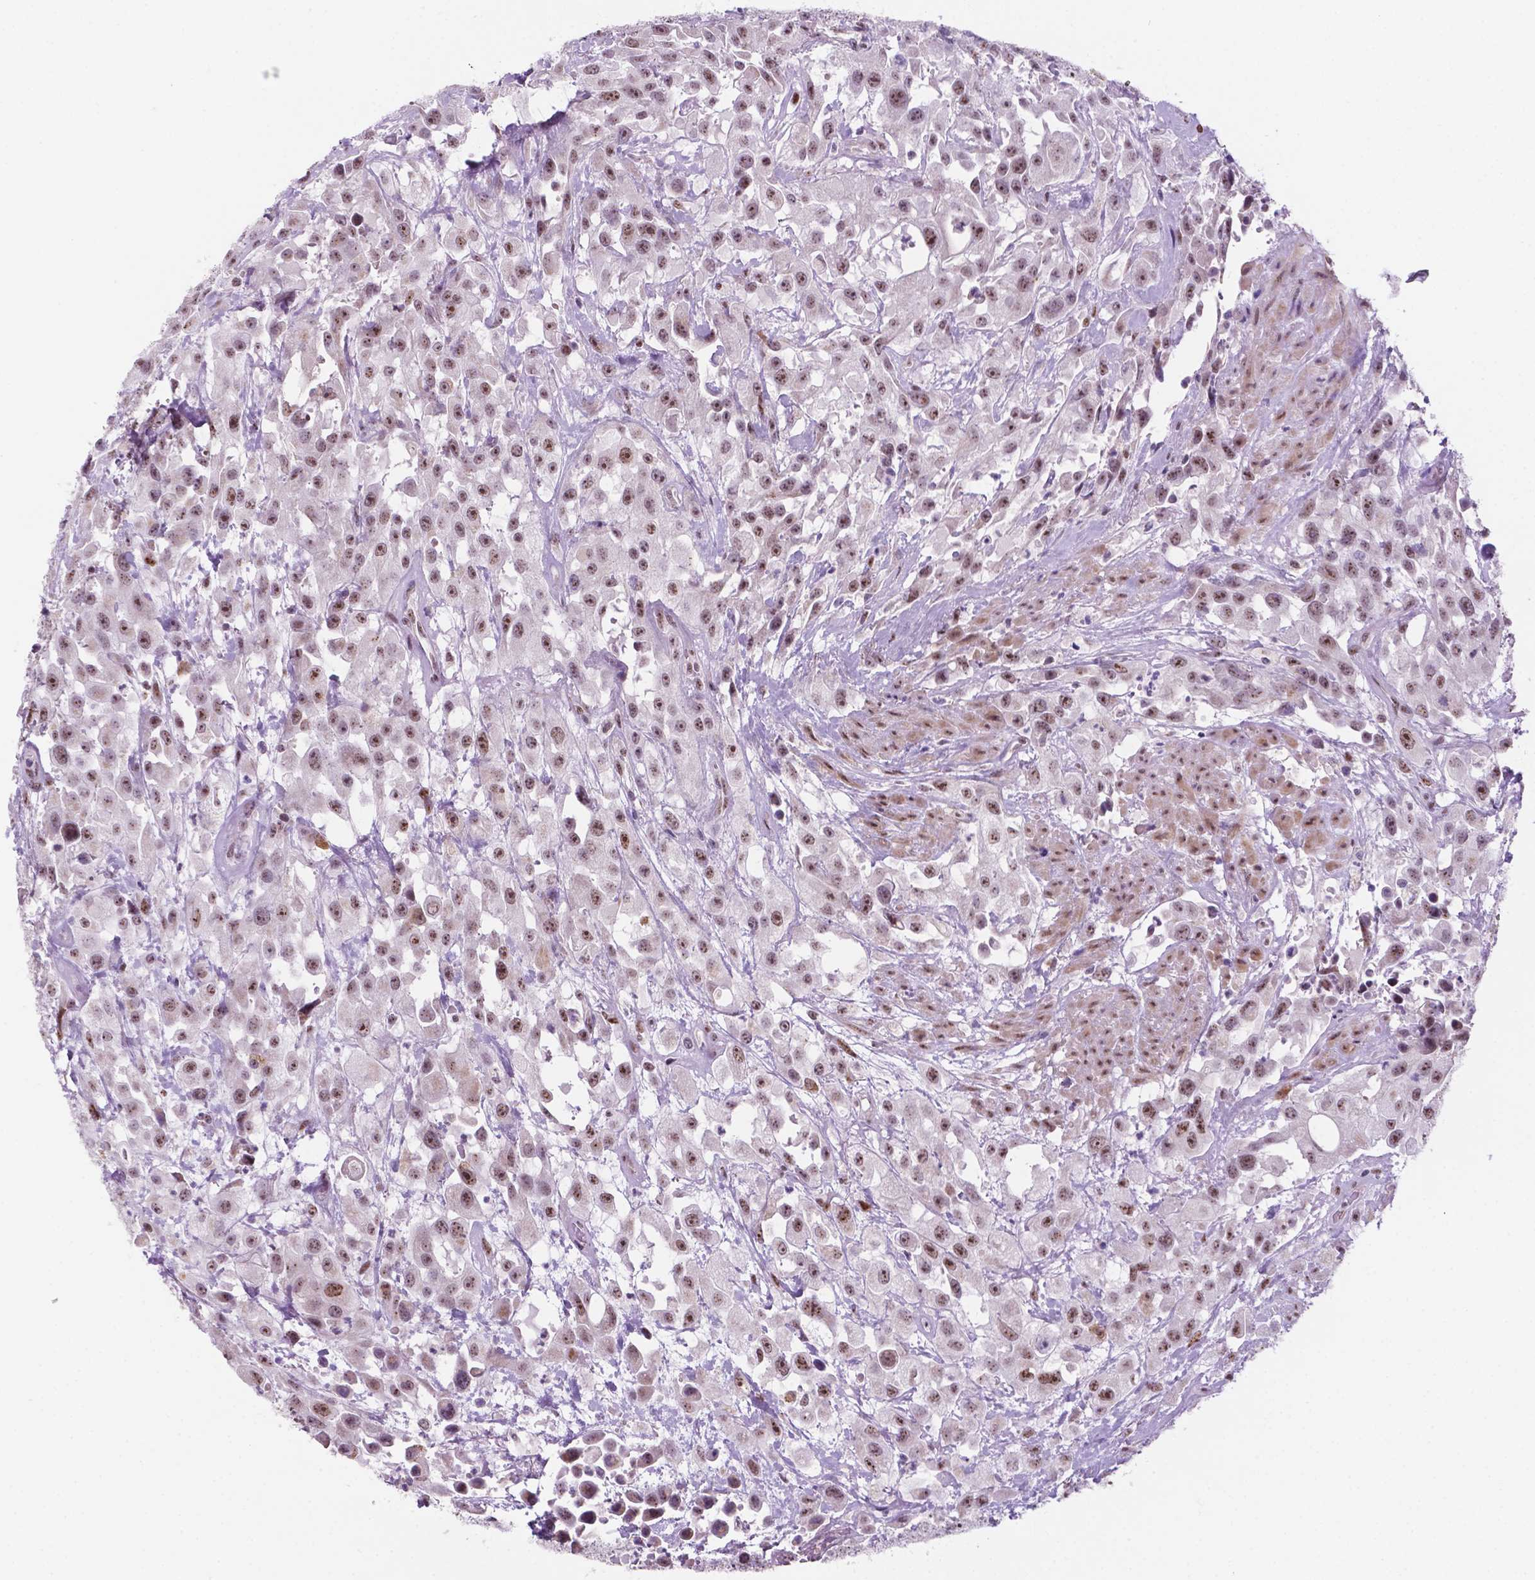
{"staining": {"intensity": "moderate", "quantity": ">75%", "location": "nuclear"}, "tissue": "urothelial cancer", "cell_type": "Tumor cells", "image_type": "cancer", "snomed": [{"axis": "morphology", "description": "Urothelial carcinoma, High grade"}, {"axis": "topography", "description": "Urinary bladder"}], "caption": "Immunohistochemistry (DAB) staining of human urothelial cancer reveals moderate nuclear protein staining in approximately >75% of tumor cells. Using DAB (brown) and hematoxylin (blue) stains, captured at high magnification using brightfield microscopy.", "gene": "C18orf21", "patient": {"sex": "male", "age": 79}}